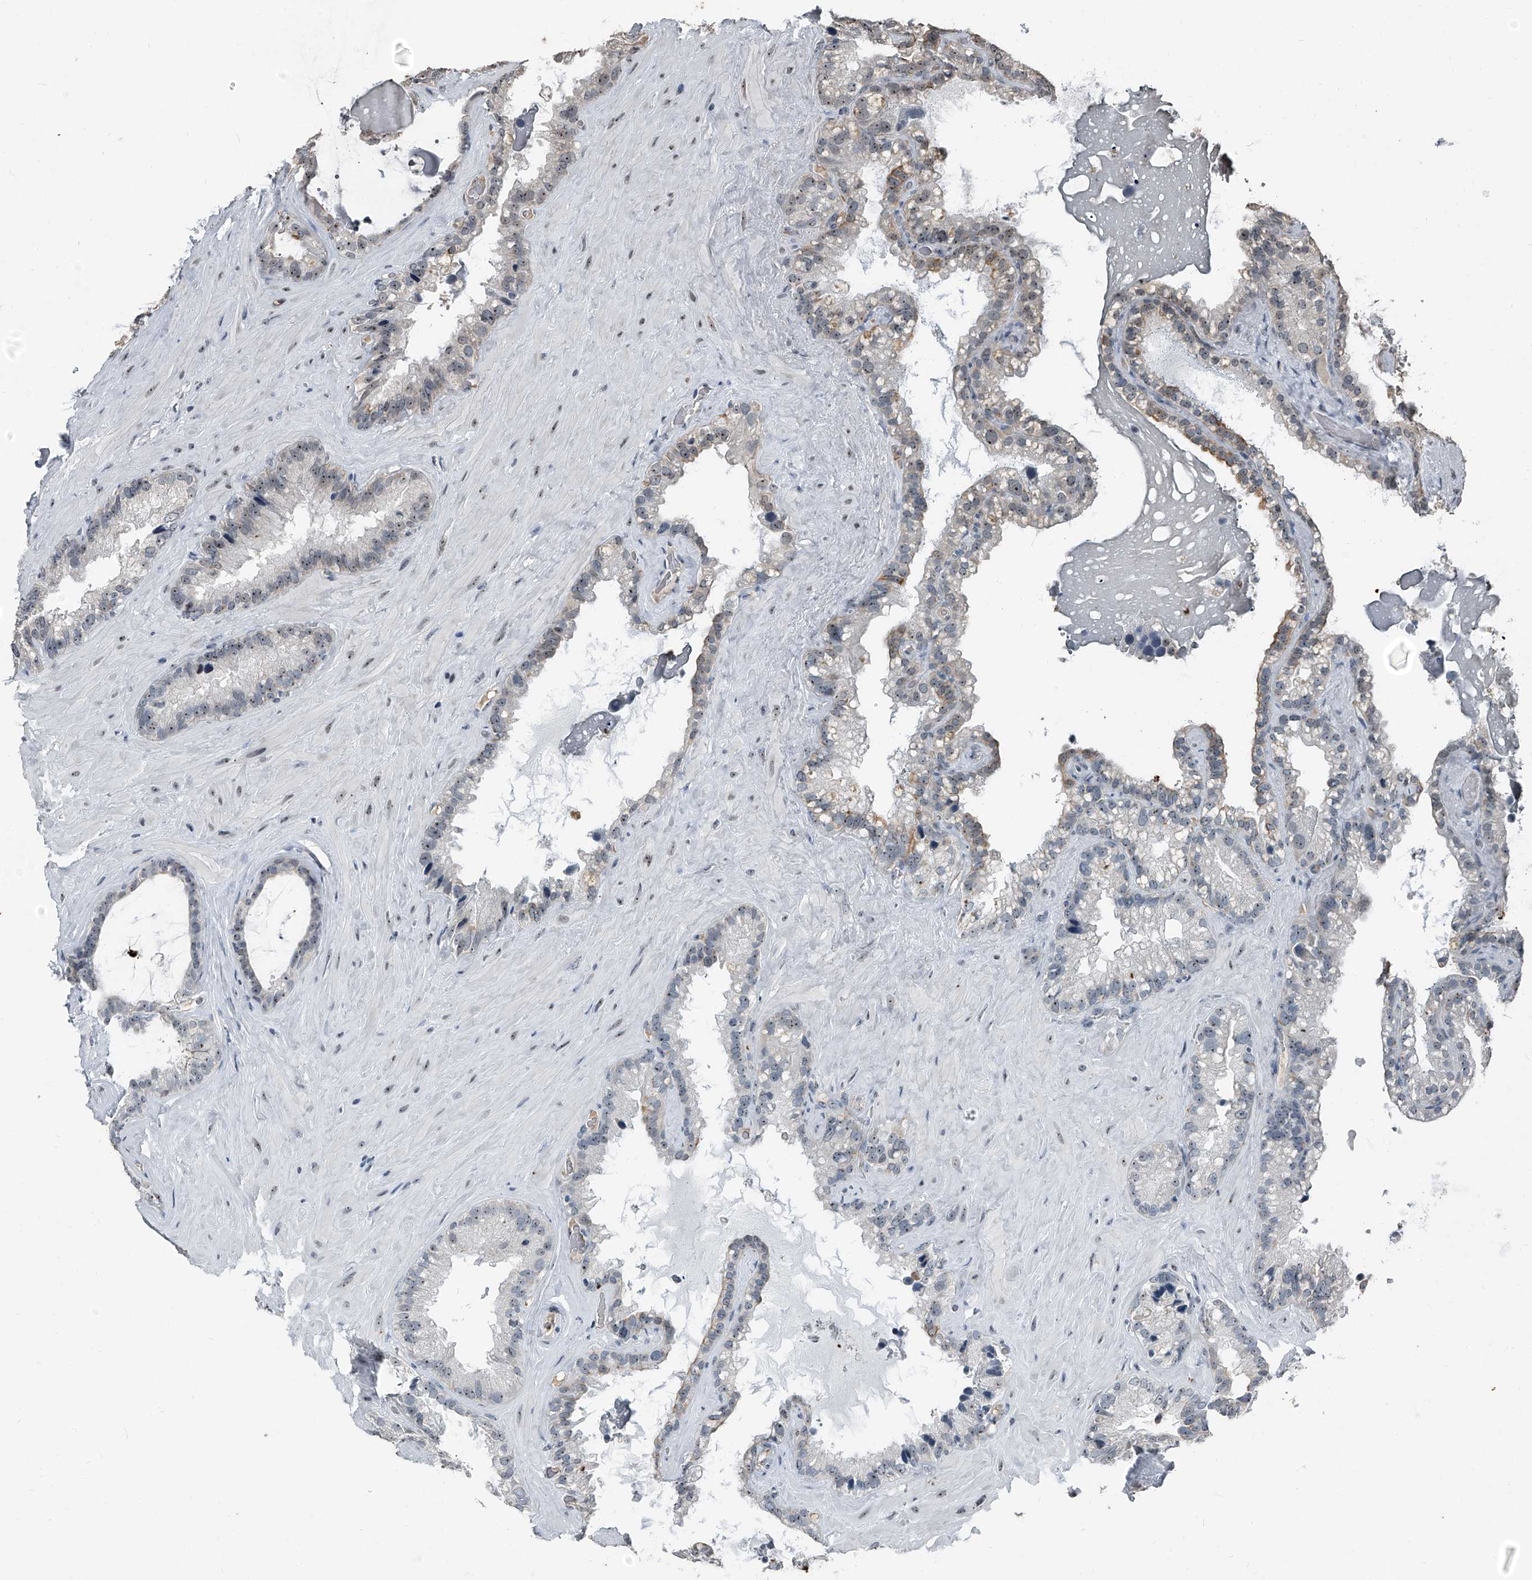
{"staining": {"intensity": "weak", "quantity": ">75%", "location": "nuclear"}, "tissue": "seminal vesicle", "cell_type": "Glandular cells", "image_type": "normal", "snomed": [{"axis": "morphology", "description": "Normal tissue, NOS"}, {"axis": "topography", "description": "Prostate"}, {"axis": "topography", "description": "Seminal veicle"}], "caption": "IHC micrograph of unremarkable human seminal vesicle stained for a protein (brown), which displays low levels of weak nuclear staining in approximately >75% of glandular cells.", "gene": "TCOF1", "patient": {"sex": "male", "age": 68}}